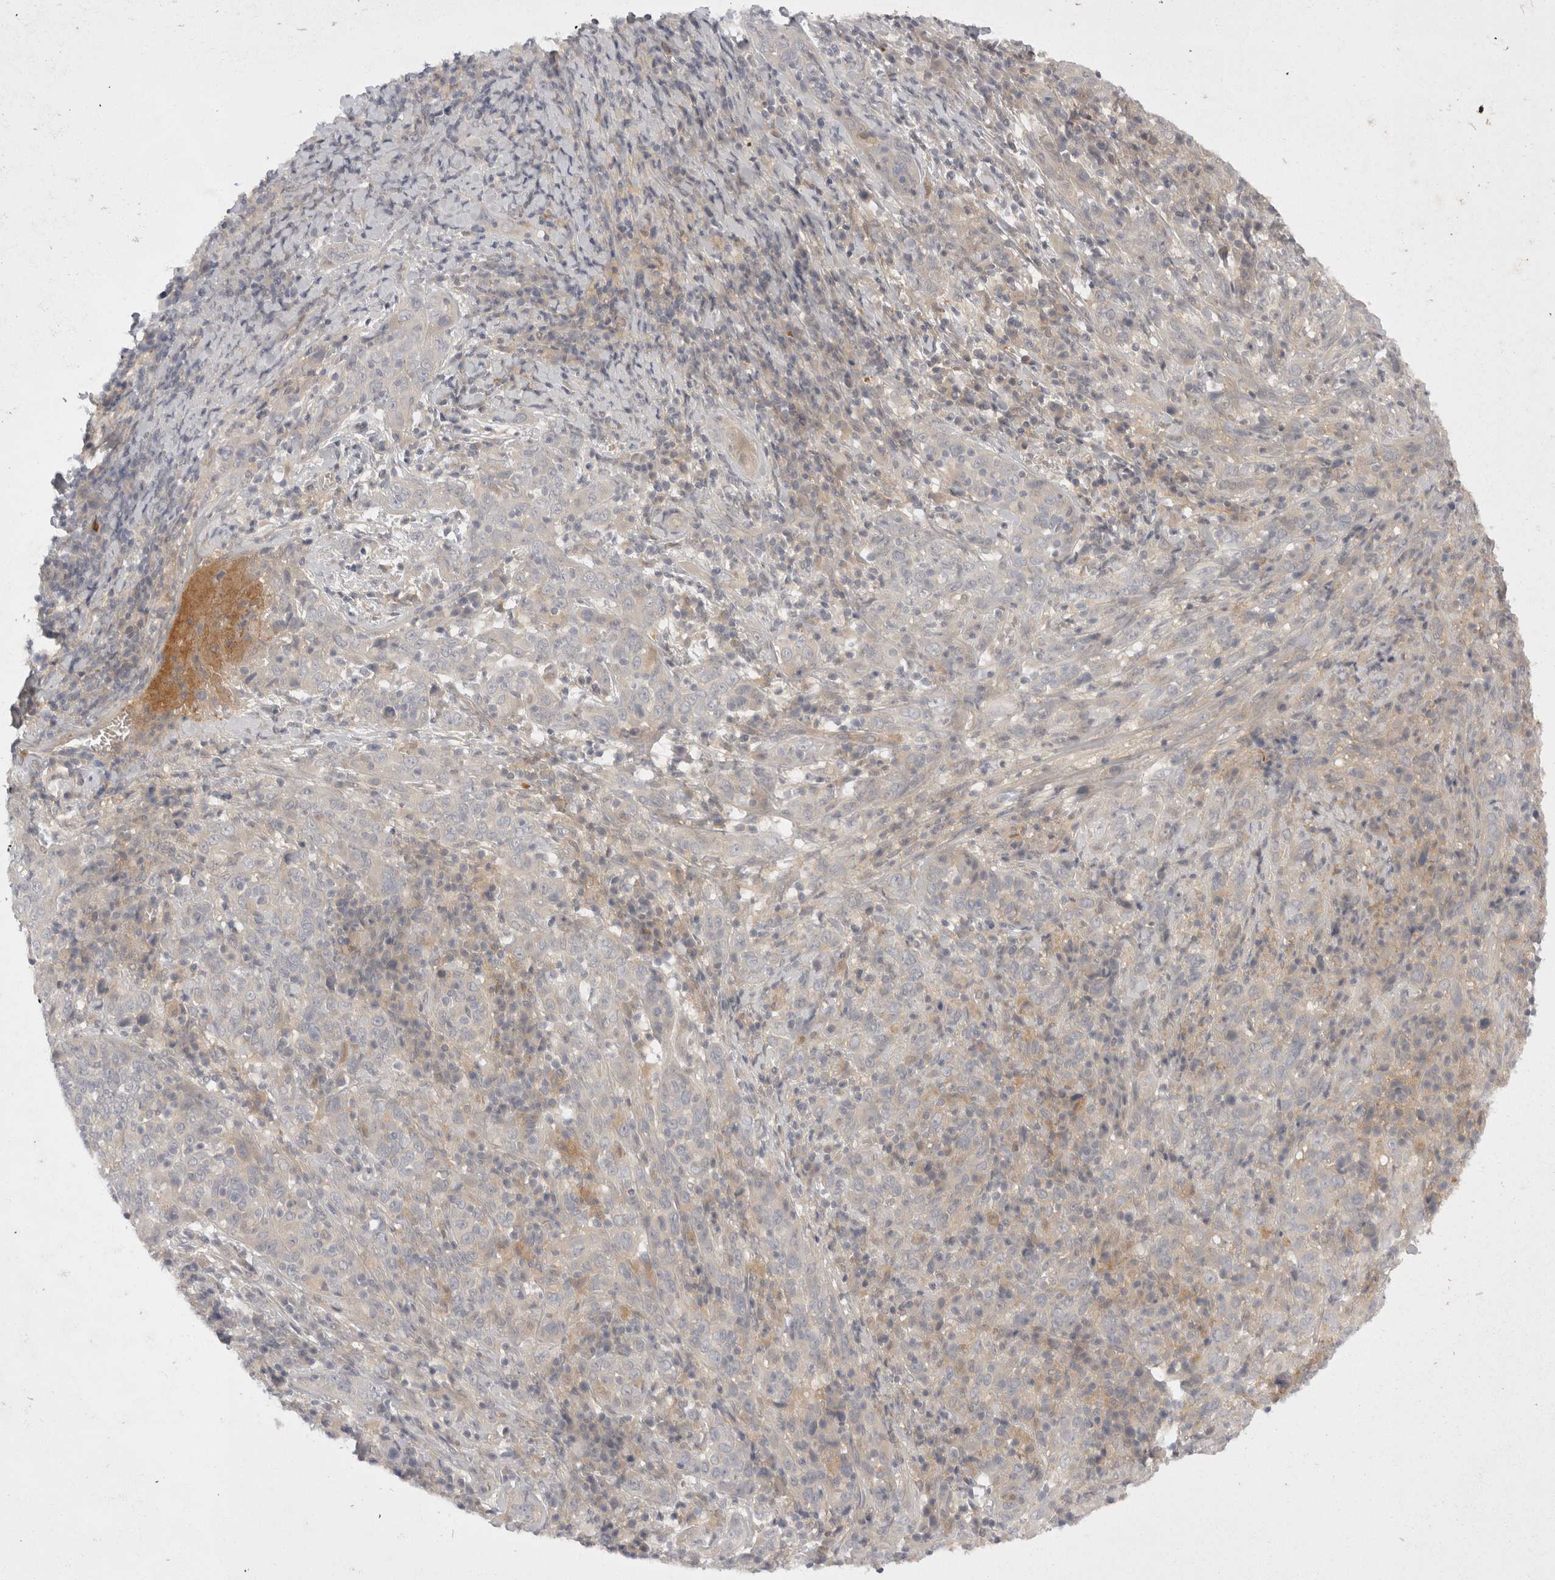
{"staining": {"intensity": "negative", "quantity": "none", "location": "none"}, "tissue": "cervical cancer", "cell_type": "Tumor cells", "image_type": "cancer", "snomed": [{"axis": "morphology", "description": "Squamous cell carcinoma, NOS"}, {"axis": "topography", "description": "Cervix"}], "caption": "This is a photomicrograph of immunohistochemistry staining of cervical cancer (squamous cell carcinoma), which shows no staining in tumor cells.", "gene": "TOM1L2", "patient": {"sex": "female", "age": 46}}